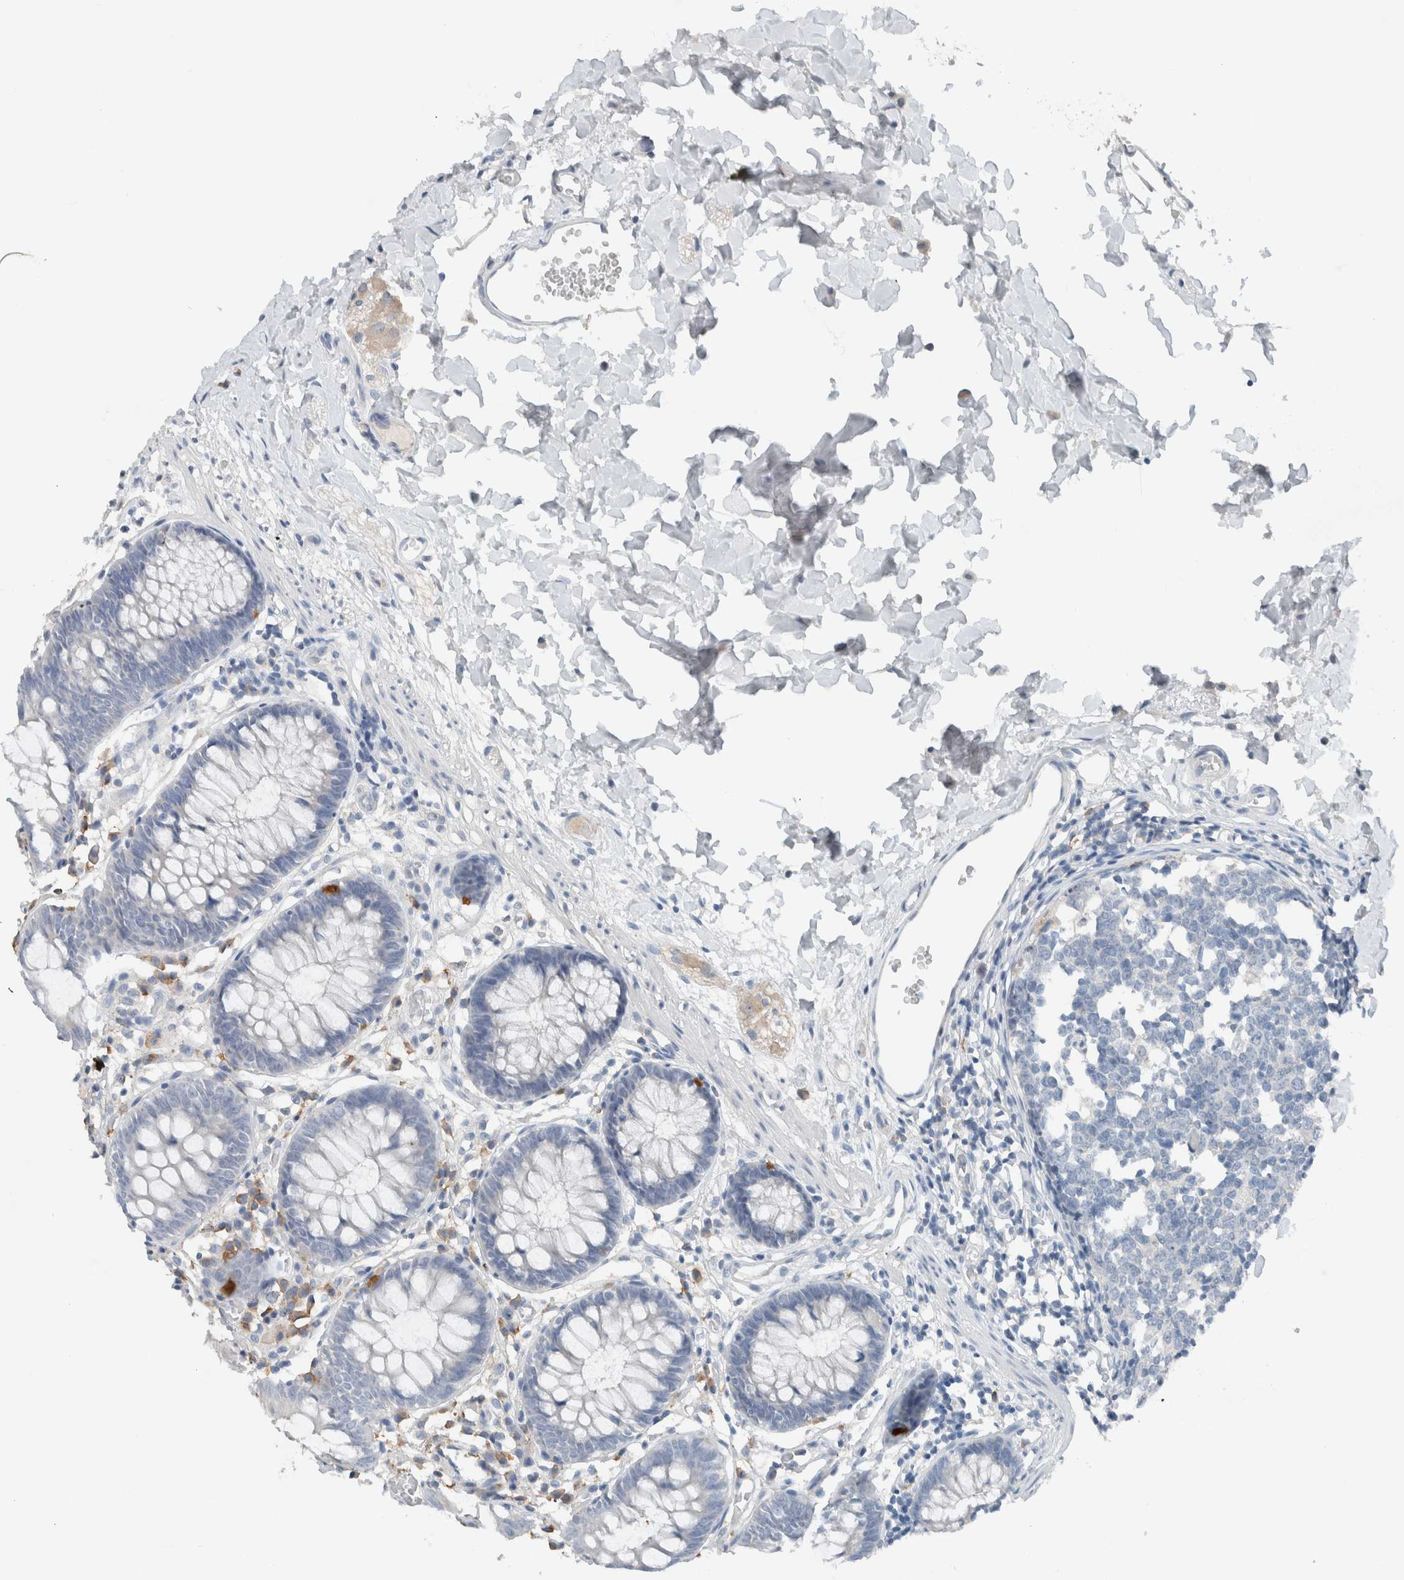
{"staining": {"intensity": "negative", "quantity": "none", "location": "none"}, "tissue": "colon", "cell_type": "Endothelial cells", "image_type": "normal", "snomed": [{"axis": "morphology", "description": "Normal tissue, NOS"}, {"axis": "topography", "description": "Colon"}], "caption": "Photomicrograph shows no protein positivity in endothelial cells of normal colon. (Brightfield microscopy of DAB immunohistochemistry (IHC) at high magnification).", "gene": "DUOX1", "patient": {"sex": "male", "age": 14}}